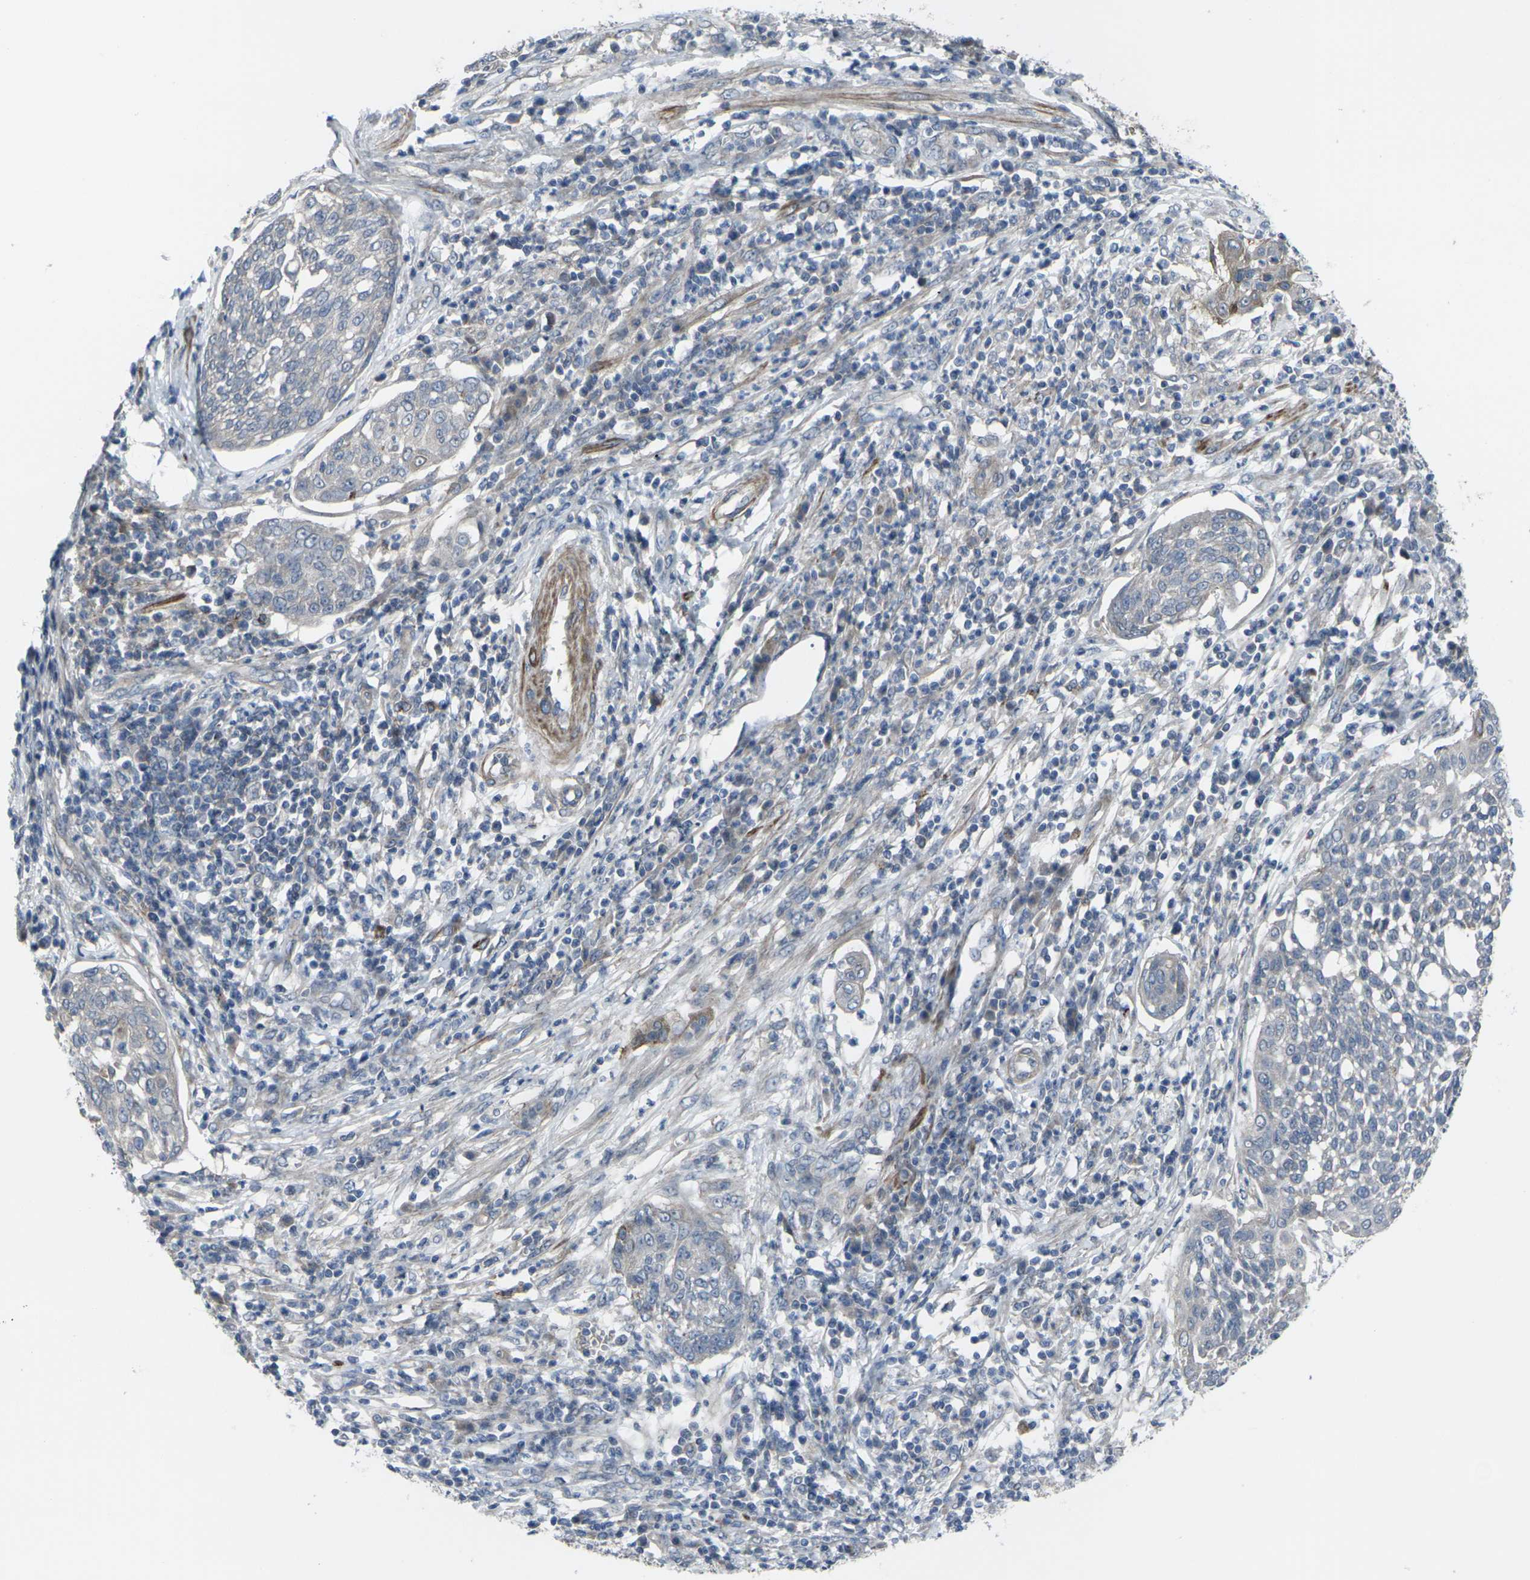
{"staining": {"intensity": "negative", "quantity": "none", "location": "none"}, "tissue": "cervical cancer", "cell_type": "Tumor cells", "image_type": "cancer", "snomed": [{"axis": "morphology", "description": "Squamous cell carcinoma, NOS"}, {"axis": "topography", "description": "Cervix"}], "caption": "The photomicrograph demonstrates no staining of tumor cells in cervical cancer (squamous cell carcinoma).", "gene": "CCR10", "patient": {"sex": "female", "age": 34}}